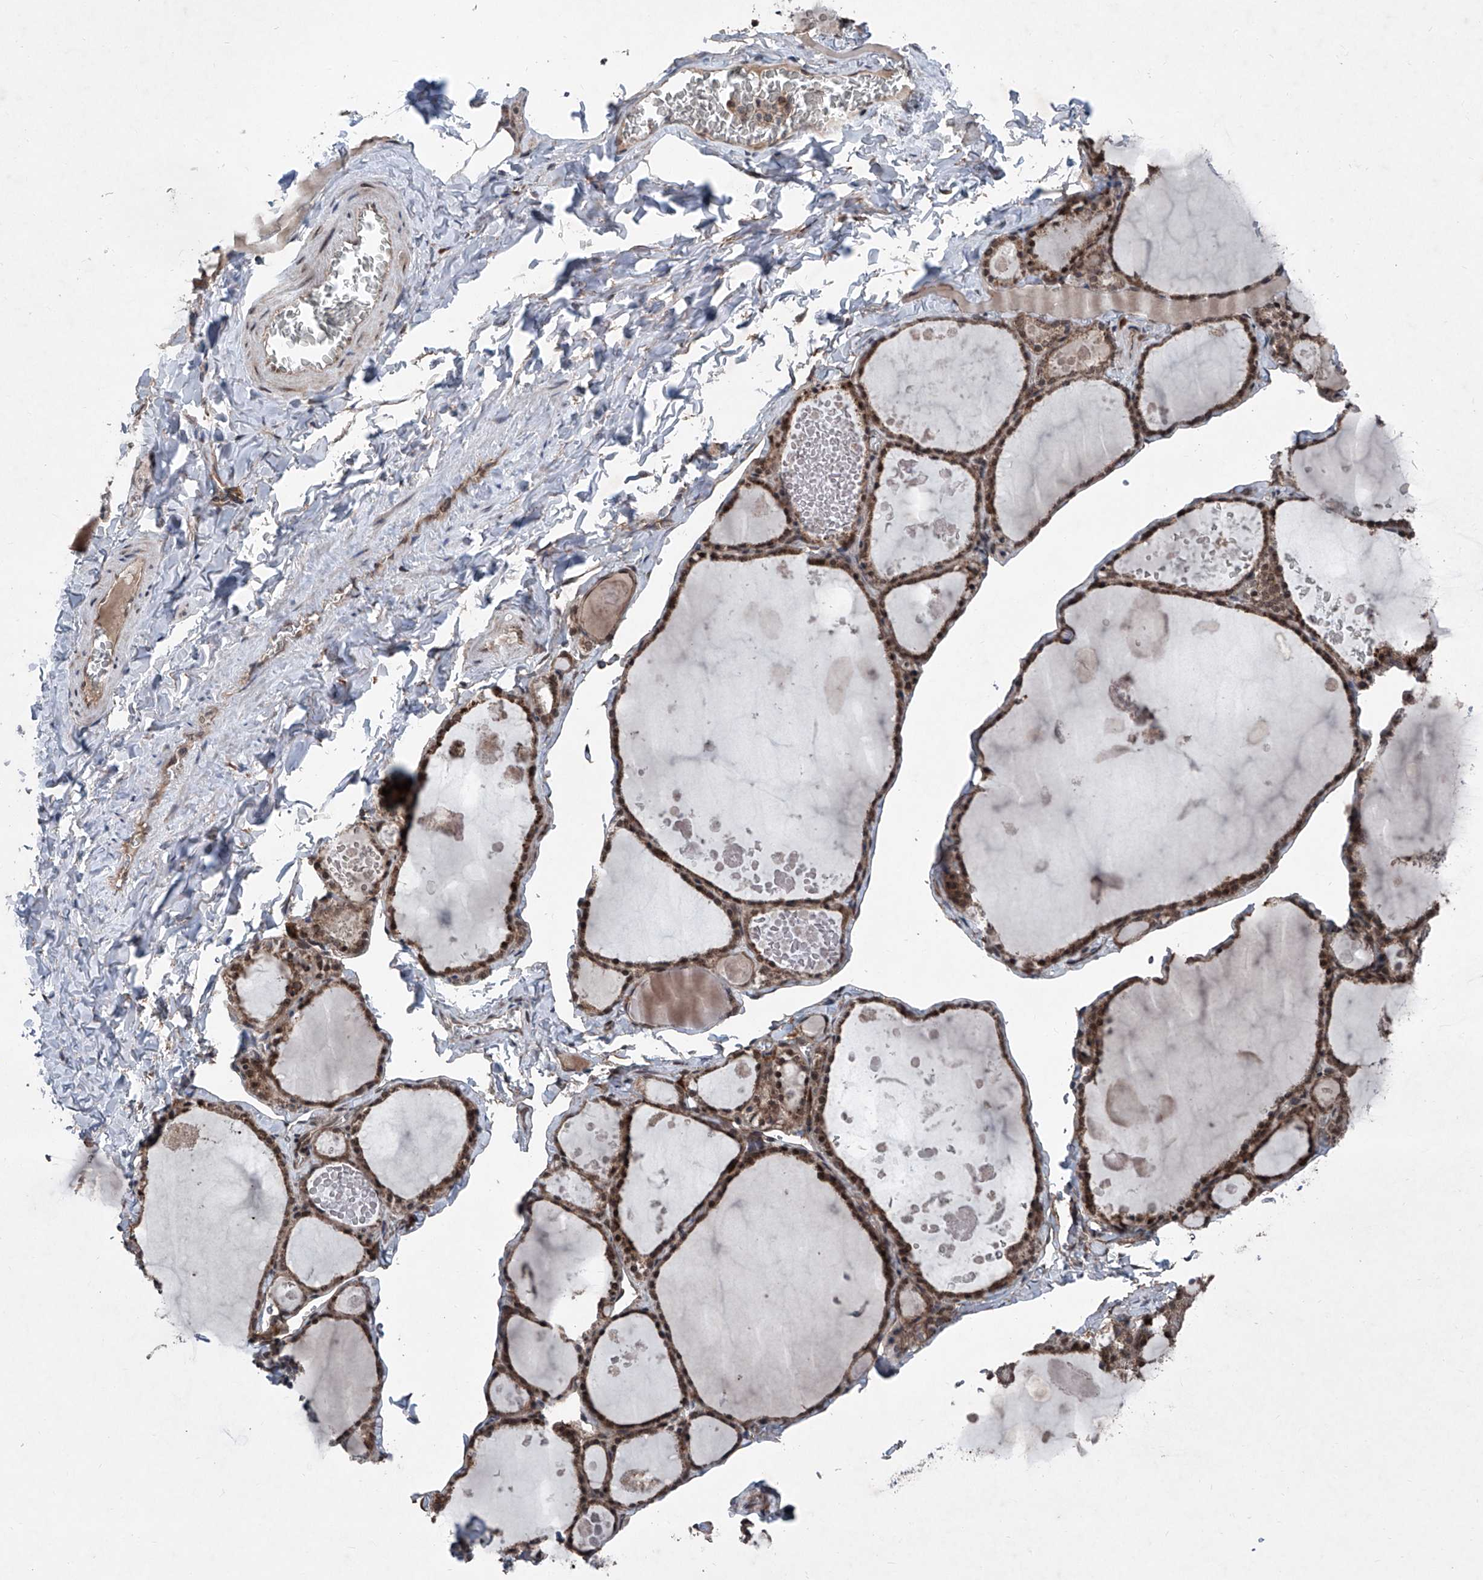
{"staining": {"intensity": "moderate", "quantity": ">75%", "location": "cytoplasmic/membranous"}, "tissue": "thyroid gland", "cell_type": "Glandular cells", "image_type": "normal", "snomed": [{"axis": "morphology", "description": "Normal tissue, NOS"}, {"axis": "topography", "description": "Thyroid gland"}], "caption": "Thyroid gland was stained to show a protein in brown. There is medium levels of moderate cytoplasmic/membranous staining in approximately >75% of glandular cells.", "gene": "COA7", "patient": {"sex": "male", "age": 56}}